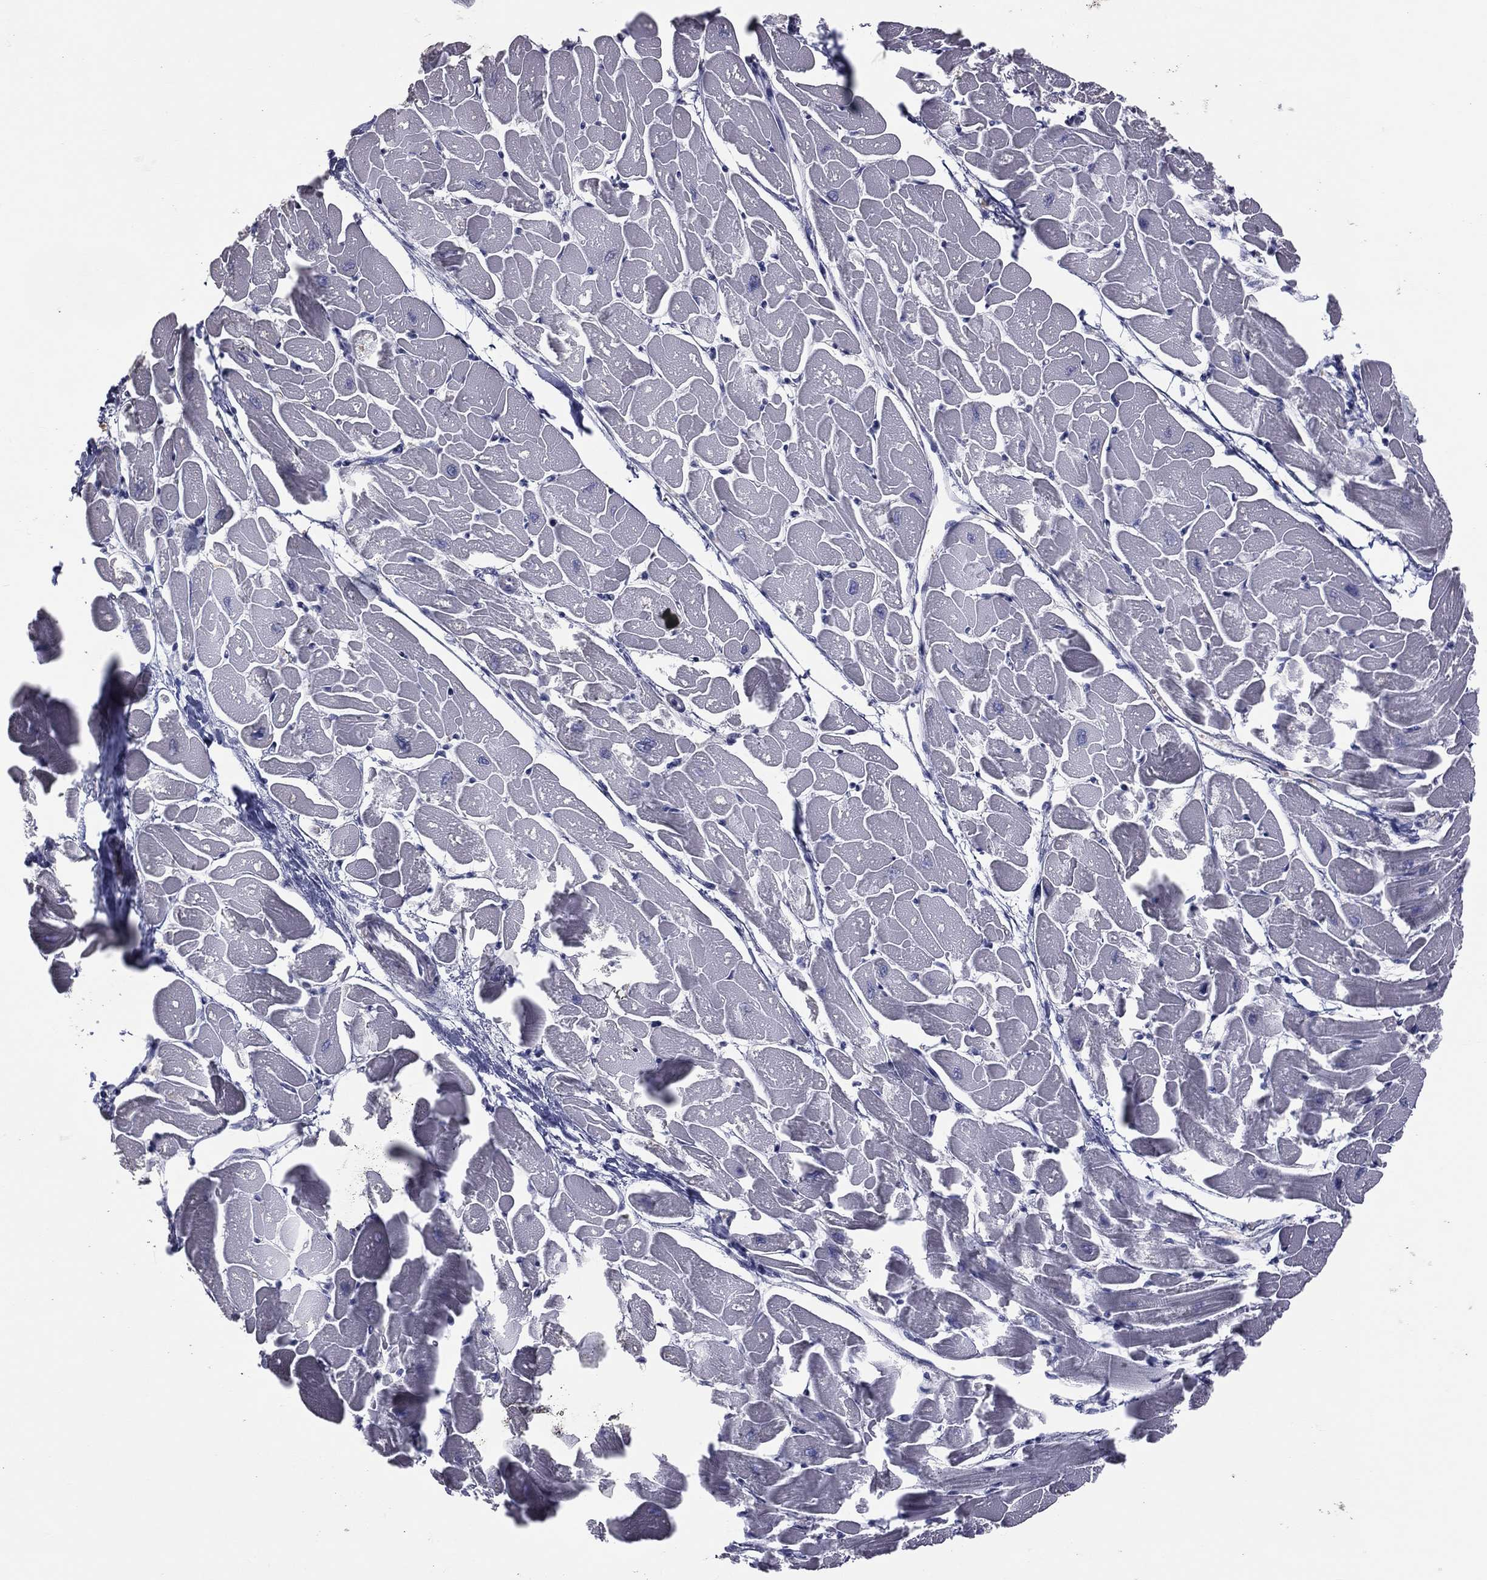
{"staining": {"intensity": "negative", "quantity": "none", "location": "none"}, "tissue": "heart muscle", "cell_type": "Cardiomyocytes", "image_type": "normal", "snomed": [{"axis": "morphology", "description": "Normal tissue, NOS"}, {"axis": "topography", "description": "Heart"}], "caption": "Photomicrograph shows no protein staining in cardiomyocytes of normal heart muscle. Nuclei are stained in blue.", "gene": "ESX1", "patient": {"sex": "male", "age": 57}}